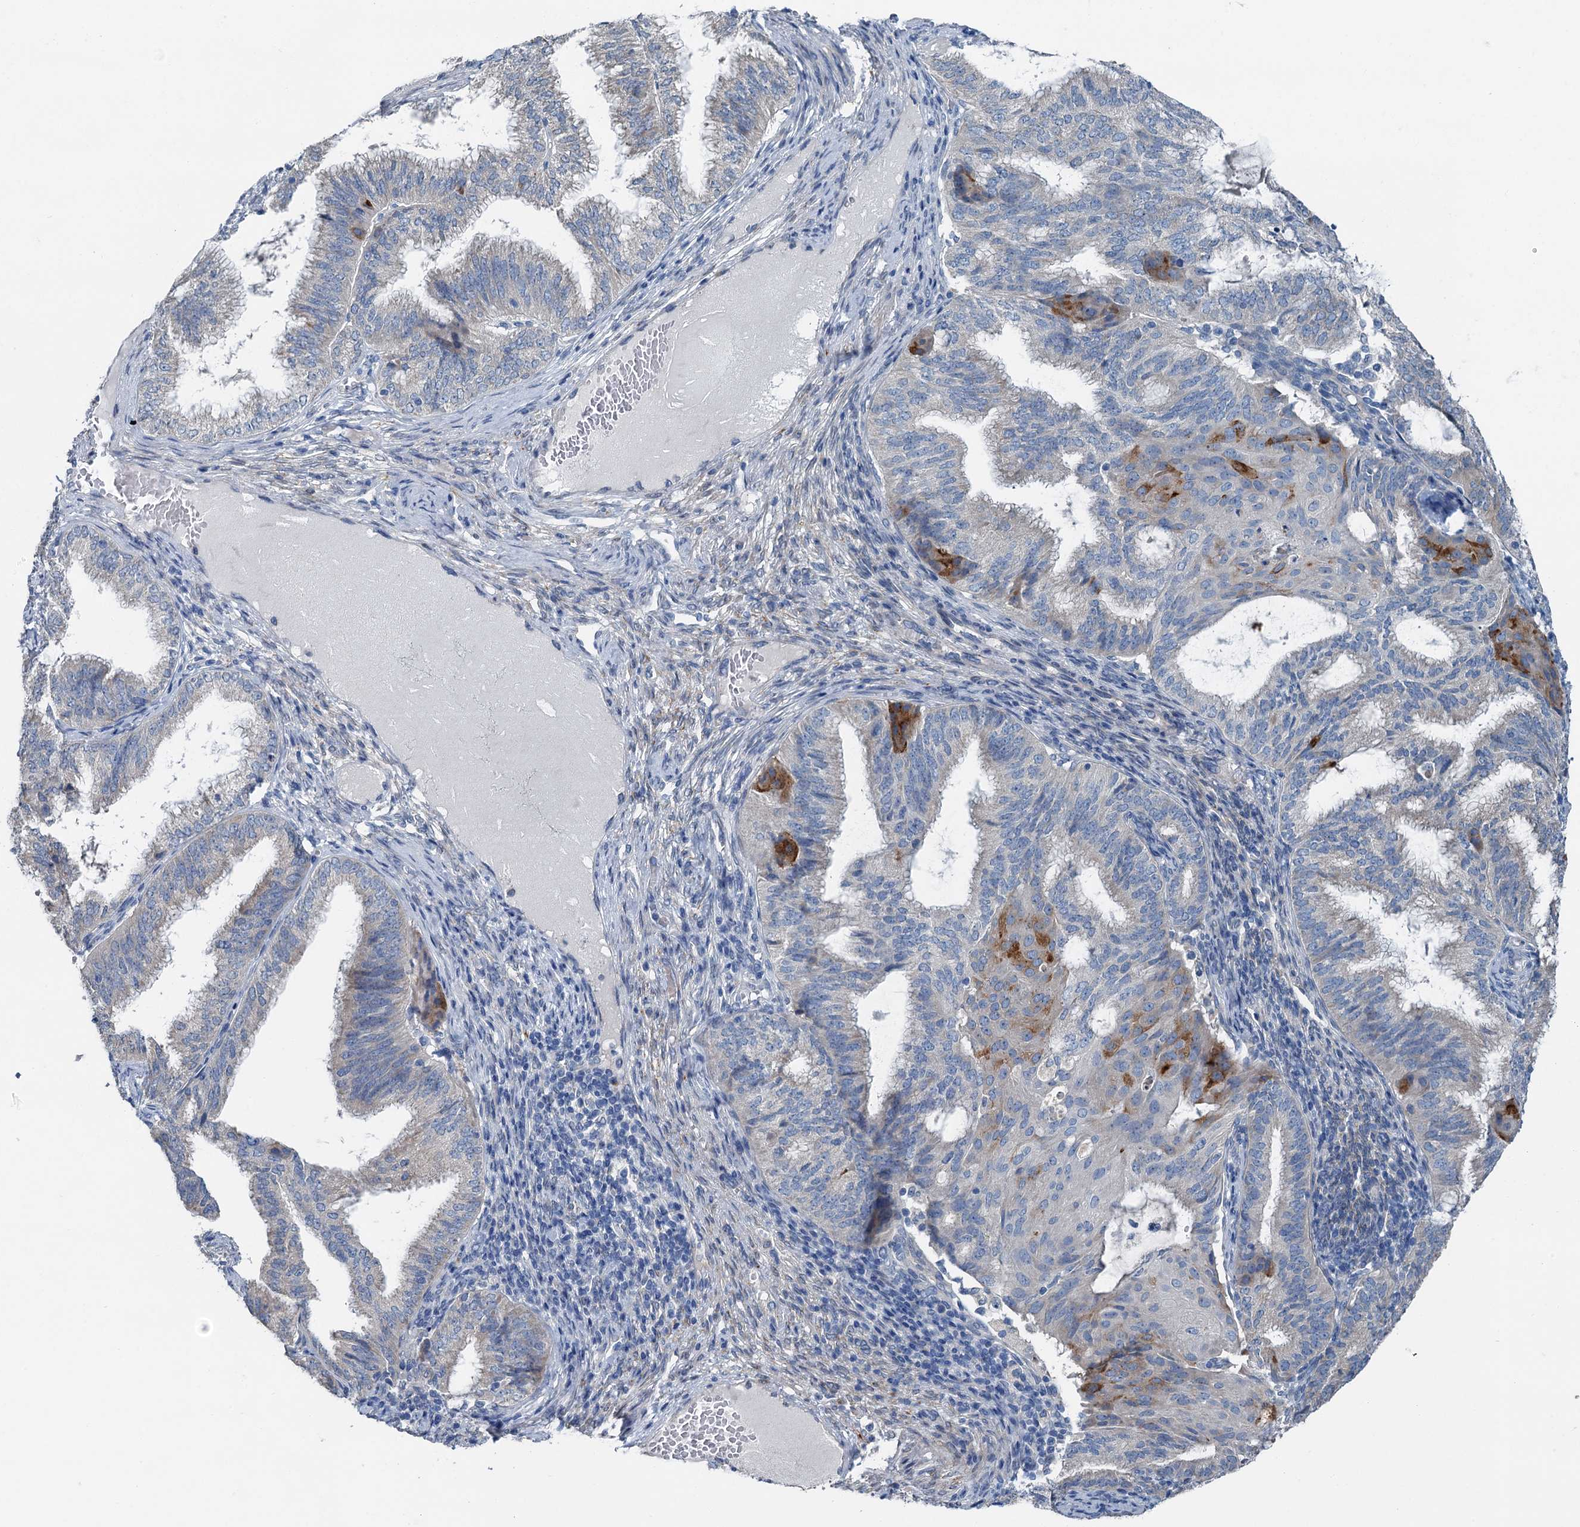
{"staining": {"intensity": "strong", "quantity": "<25%", "location": "cytoplasmic/membranous"}, "tissue": "endometrial cancer", "cell_type": "Tumor cells", "image_type": "cancer", "snomed": [{"axis": "morphology", "description": "Adenocarcinoma, NOS"}, {"axis": "topography", "description": "Endometrium"}], "caption": "Immunohistochemical staining of human endometrial adenocarcinoma demonstrates strong cytoplasmic/membranous protein positivity in about <25% of tumor cells. Using DAB (3,3'-diaminobenzidine) (brown) and hematoxylin (blue) stains, captured at high magnification using brightfield microscopy.", "gene": "C6orf120", "patient": {"sex": "female", "age": 49}}